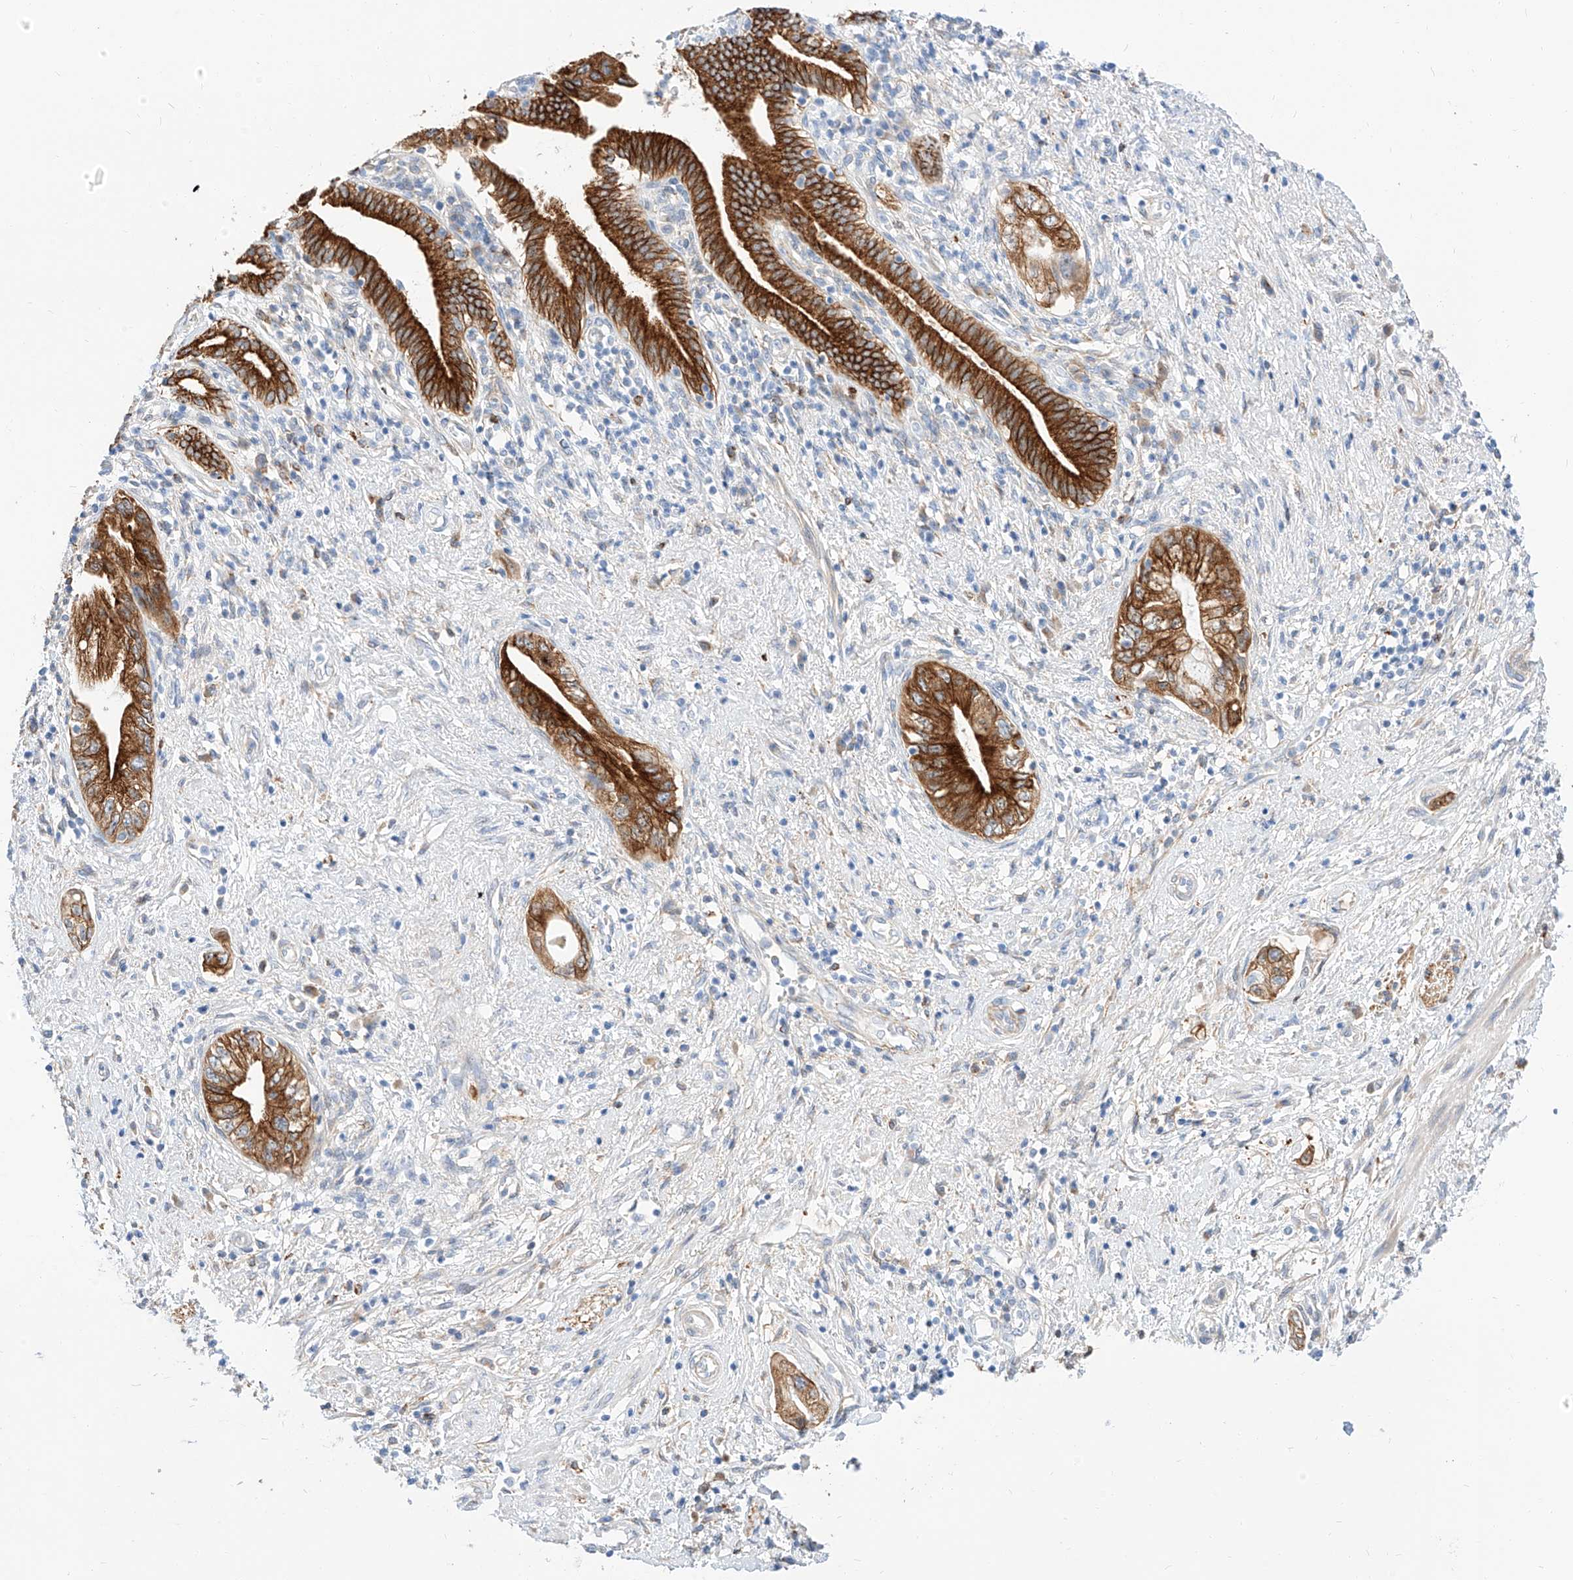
{"staining": {"intensity": "strong", "quantity": ">75%", "location": "cytoplasmic/membranous"}, "tissue": "pancreatic cancer", "cell_type": "Tumor cells", "image_type": "cancer", "snomed": [{"axis": "morphology", "description": "Adenocarcinoma, NOS"}, {"axis": "topography", "description": "Pancreas"}], "caption": "Immunohistochemistry (IHC) of adenocarcinoma (pancreatic) displays high levels of strong cytoplasmic/membranous staining in about >75% of tumor cells. (DAB (3,3'-diaminobenzidine) IHC with brightfield microscopy, high magnification).", "gene": "MAP7", "patient": {"sex": "female", "age": 73}}